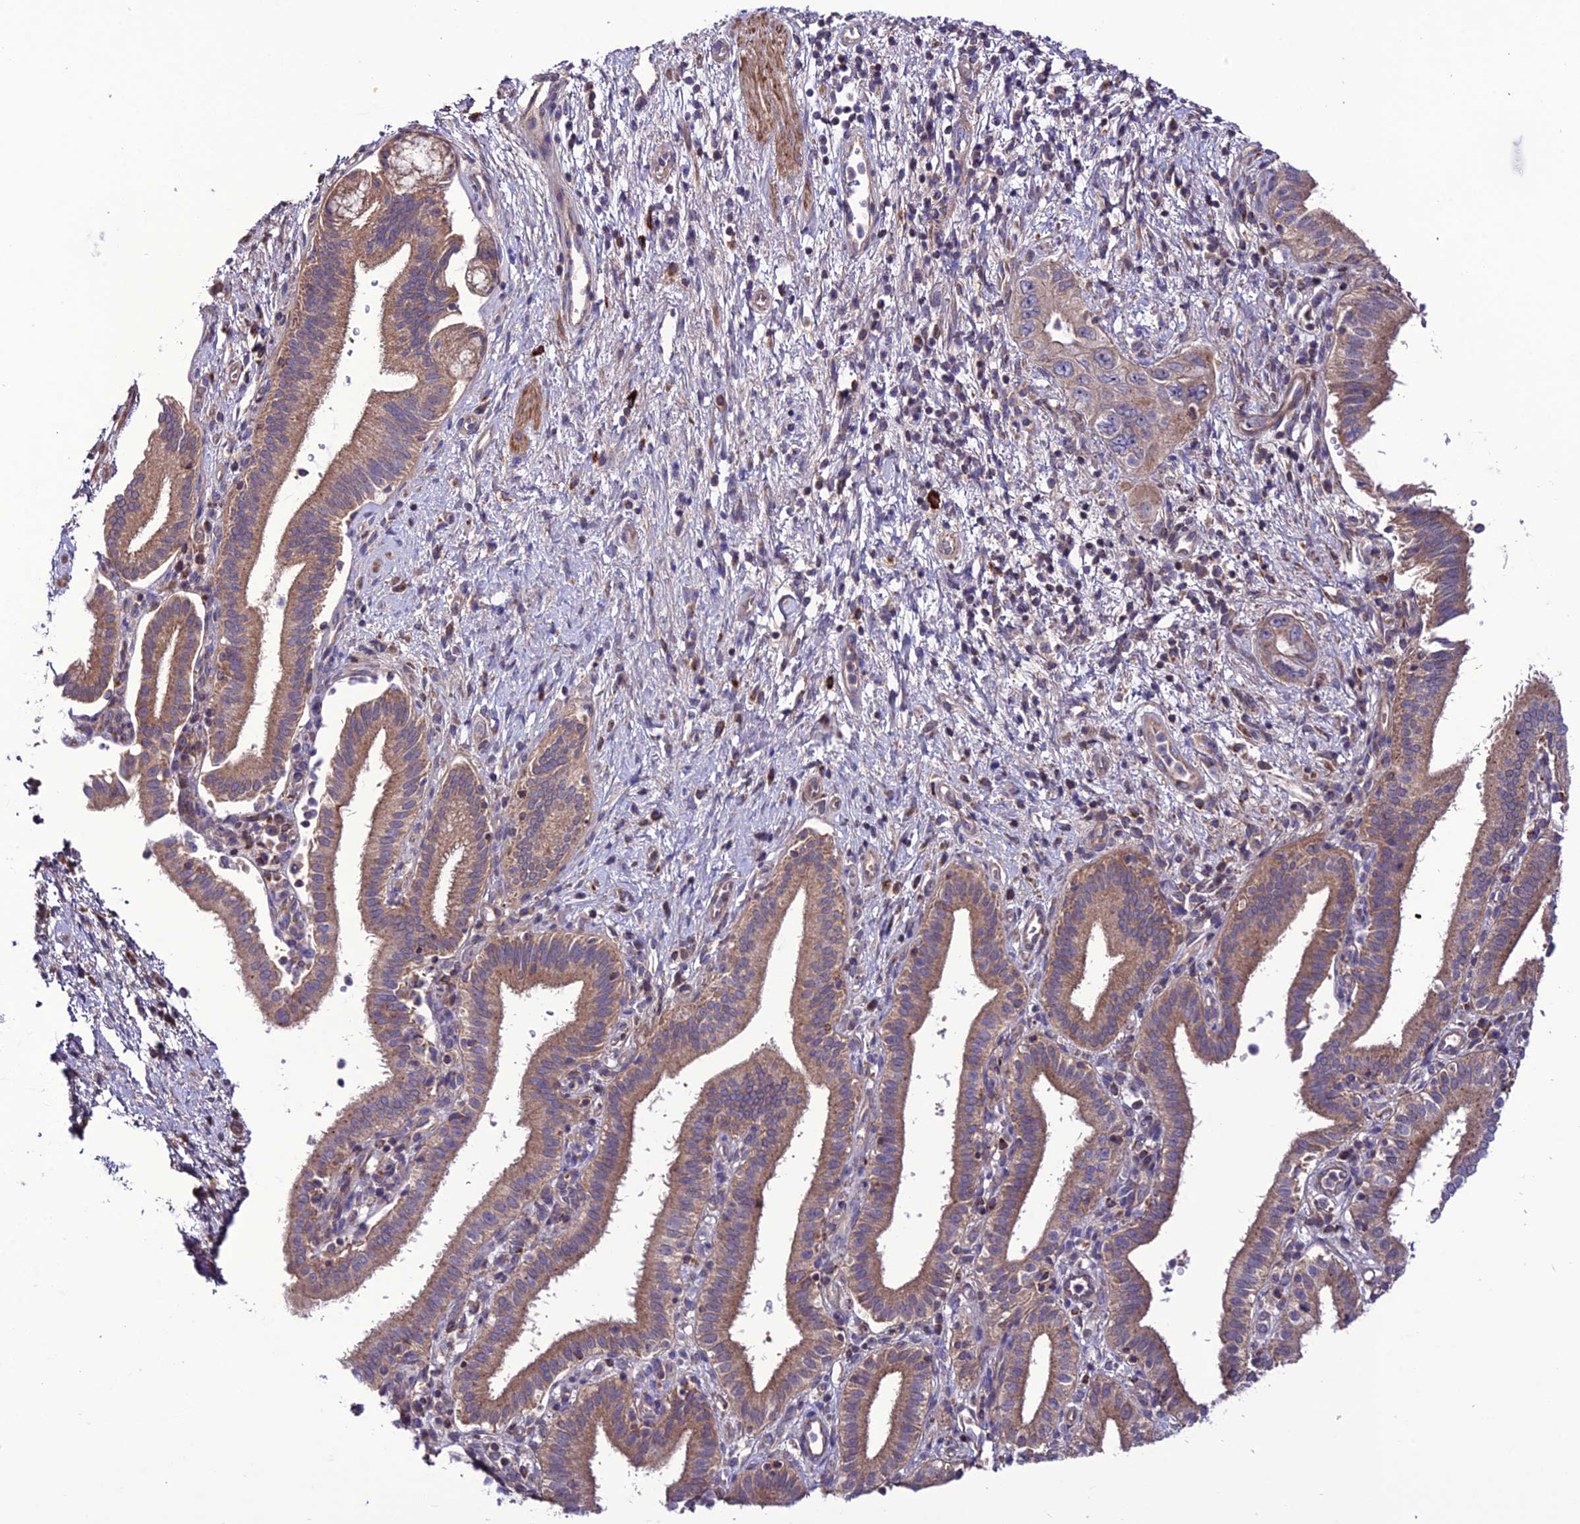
{"staining": {"intensity": "moderate", "quantity": ">75%", "location": "cytoplasmic/membranous"}, "tissue": "pancreatic cancer", "cell_type": "Tumor cells", "image_type": "cancer", "snomed": [{"axis": "morphology", "description": "Adenocarcinoma, NOS"}, {"axis": "topography", "description": "Pancreas"}], "caption": "Protein analysis of pancreatic cancer tissue reveals moderate cytoplasmic/membranous positivity in approximately >75% of tumor cells. The staining was performed using DAB to visualize the protein expression in brown, while the nuclei were stained in blue with hematoxylin (Magnification: 20x).", "gene": "PPIL3", "patient": {"sex": "female", "age": 73}}